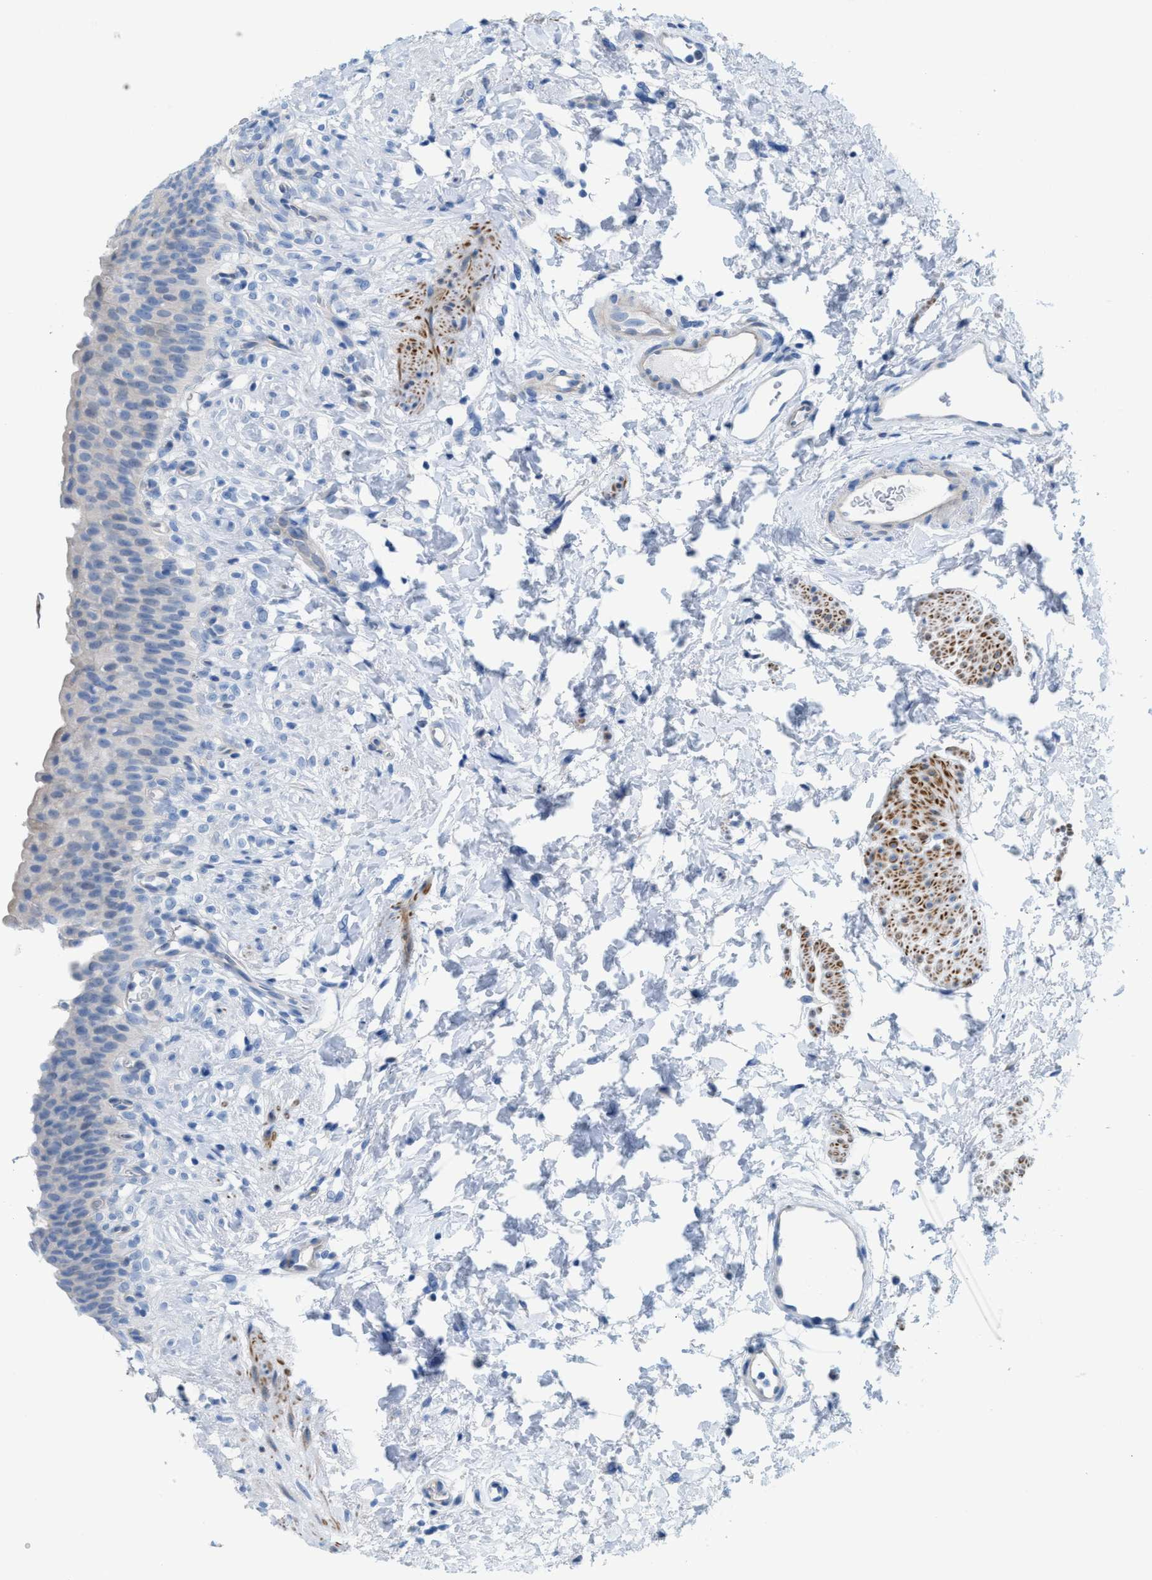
{"staining": {"intensity": "negative", "quantity": "none", "location": "none"}, "tissue": "urinary bladder", "cell_type": "Urothelial cells", "image_type": "normal", "snomed": [{"axis": "morphology", "description": "Normal tissue, NOS"}, {"axis": "topography", "description": "Urinary bladder"}], "caption": "Urothelial cells are negative for brown protein staining in benign urinary bladder. (Brightfield microscopy of DAB immunohistochemistry at high magnification).", "gene": "MPP3", "patient": {"sex": "female", "age": 79}}